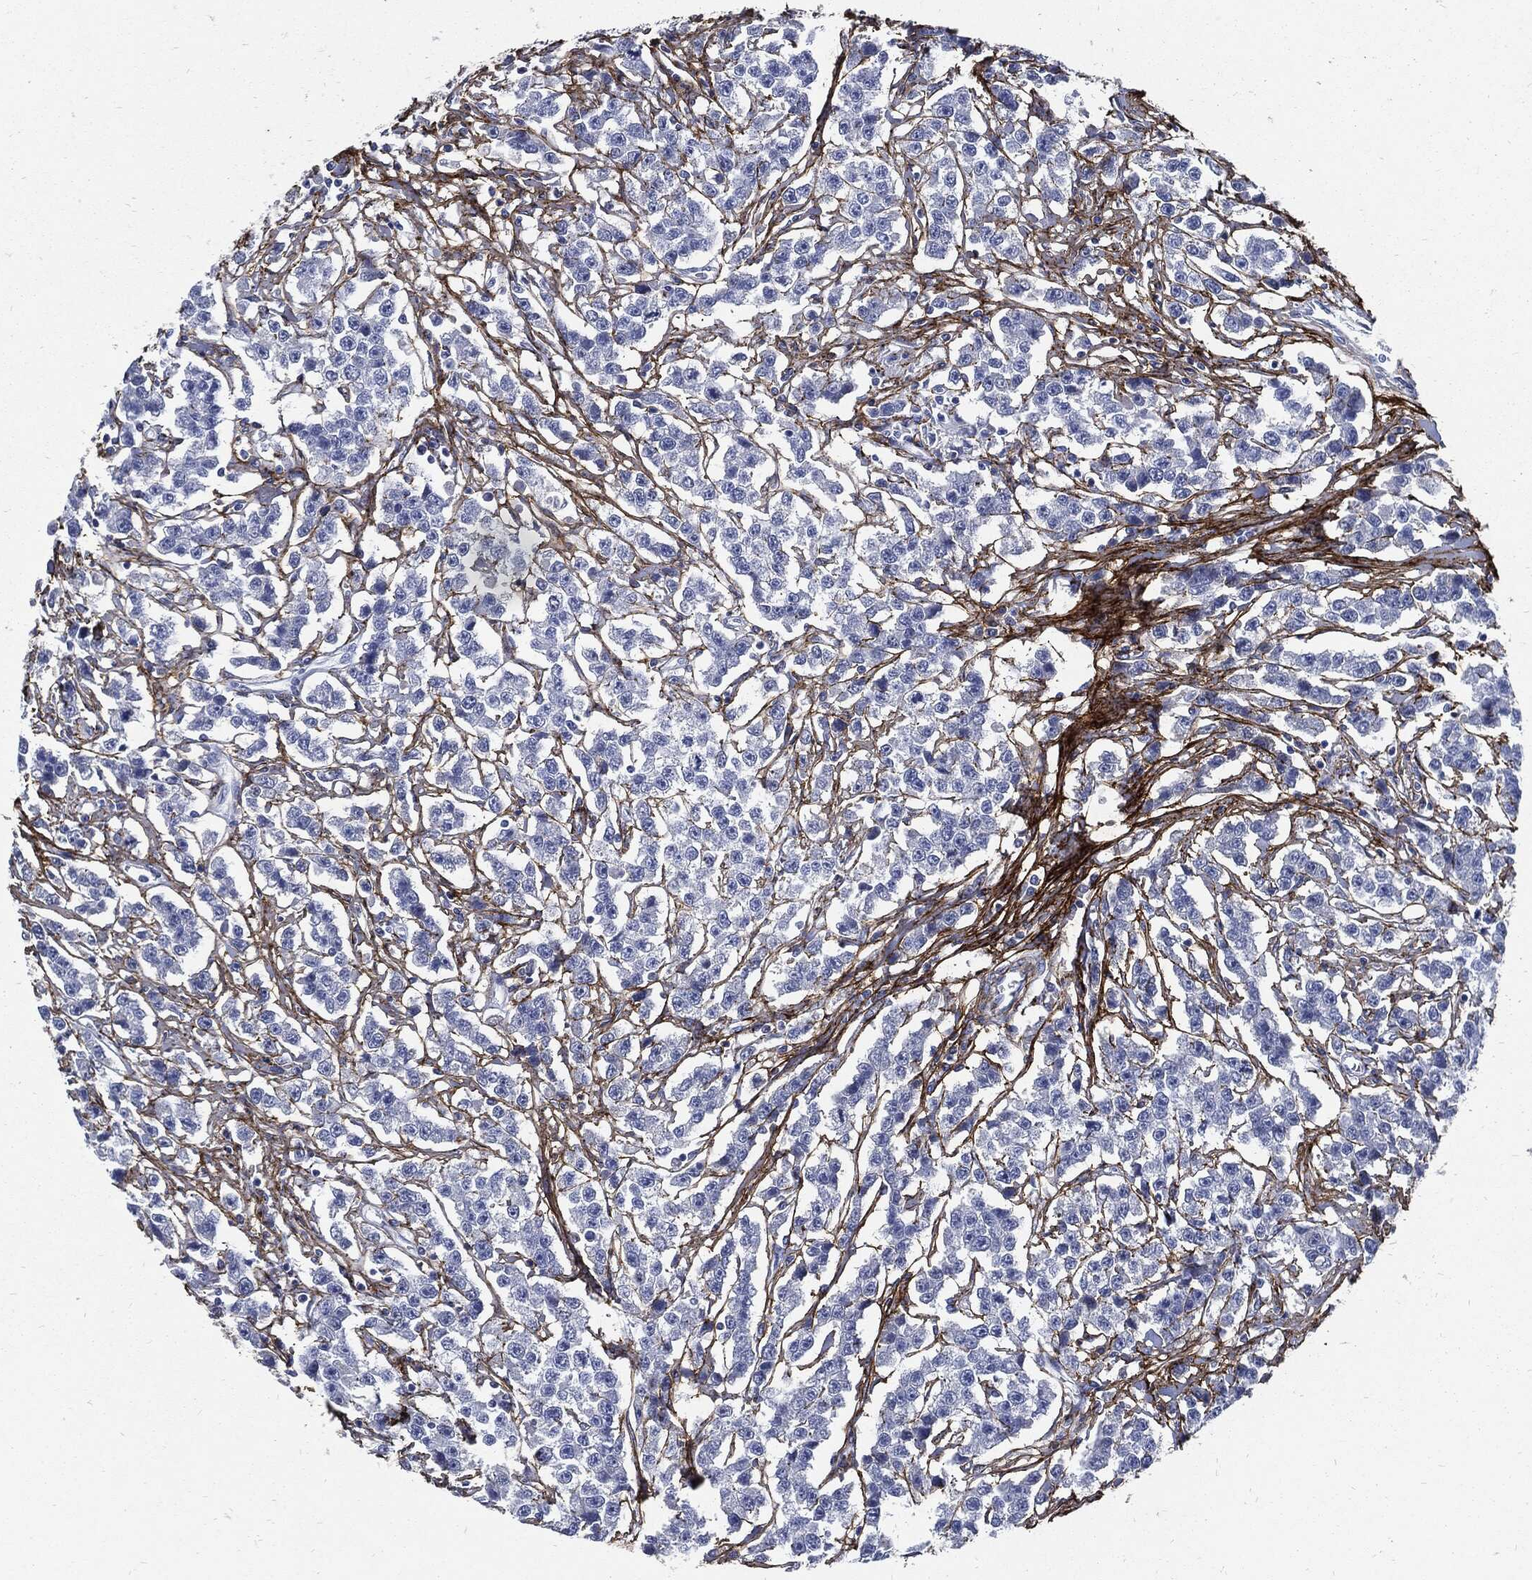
{"staining": {"intensity": "negative", "quantity": "none", "location": "none"}, "tissue": "testis cancer", "cell_type": "Tumor cells", "image_type": "cancer", "snomed": [{"axis": "morphology", "description": "Seminoma, NOS"}, {"axis": "topography", "description": "Testis"}], "caption": "Protein analysis of testis cancer (seminoma) reveals no significant staining in tumor cells. (Immunohistochemistry (ihc), brightfield microscopy, high magnification).", "gene": "FBN1", "patient": {"sex": "male", "age": 59}}